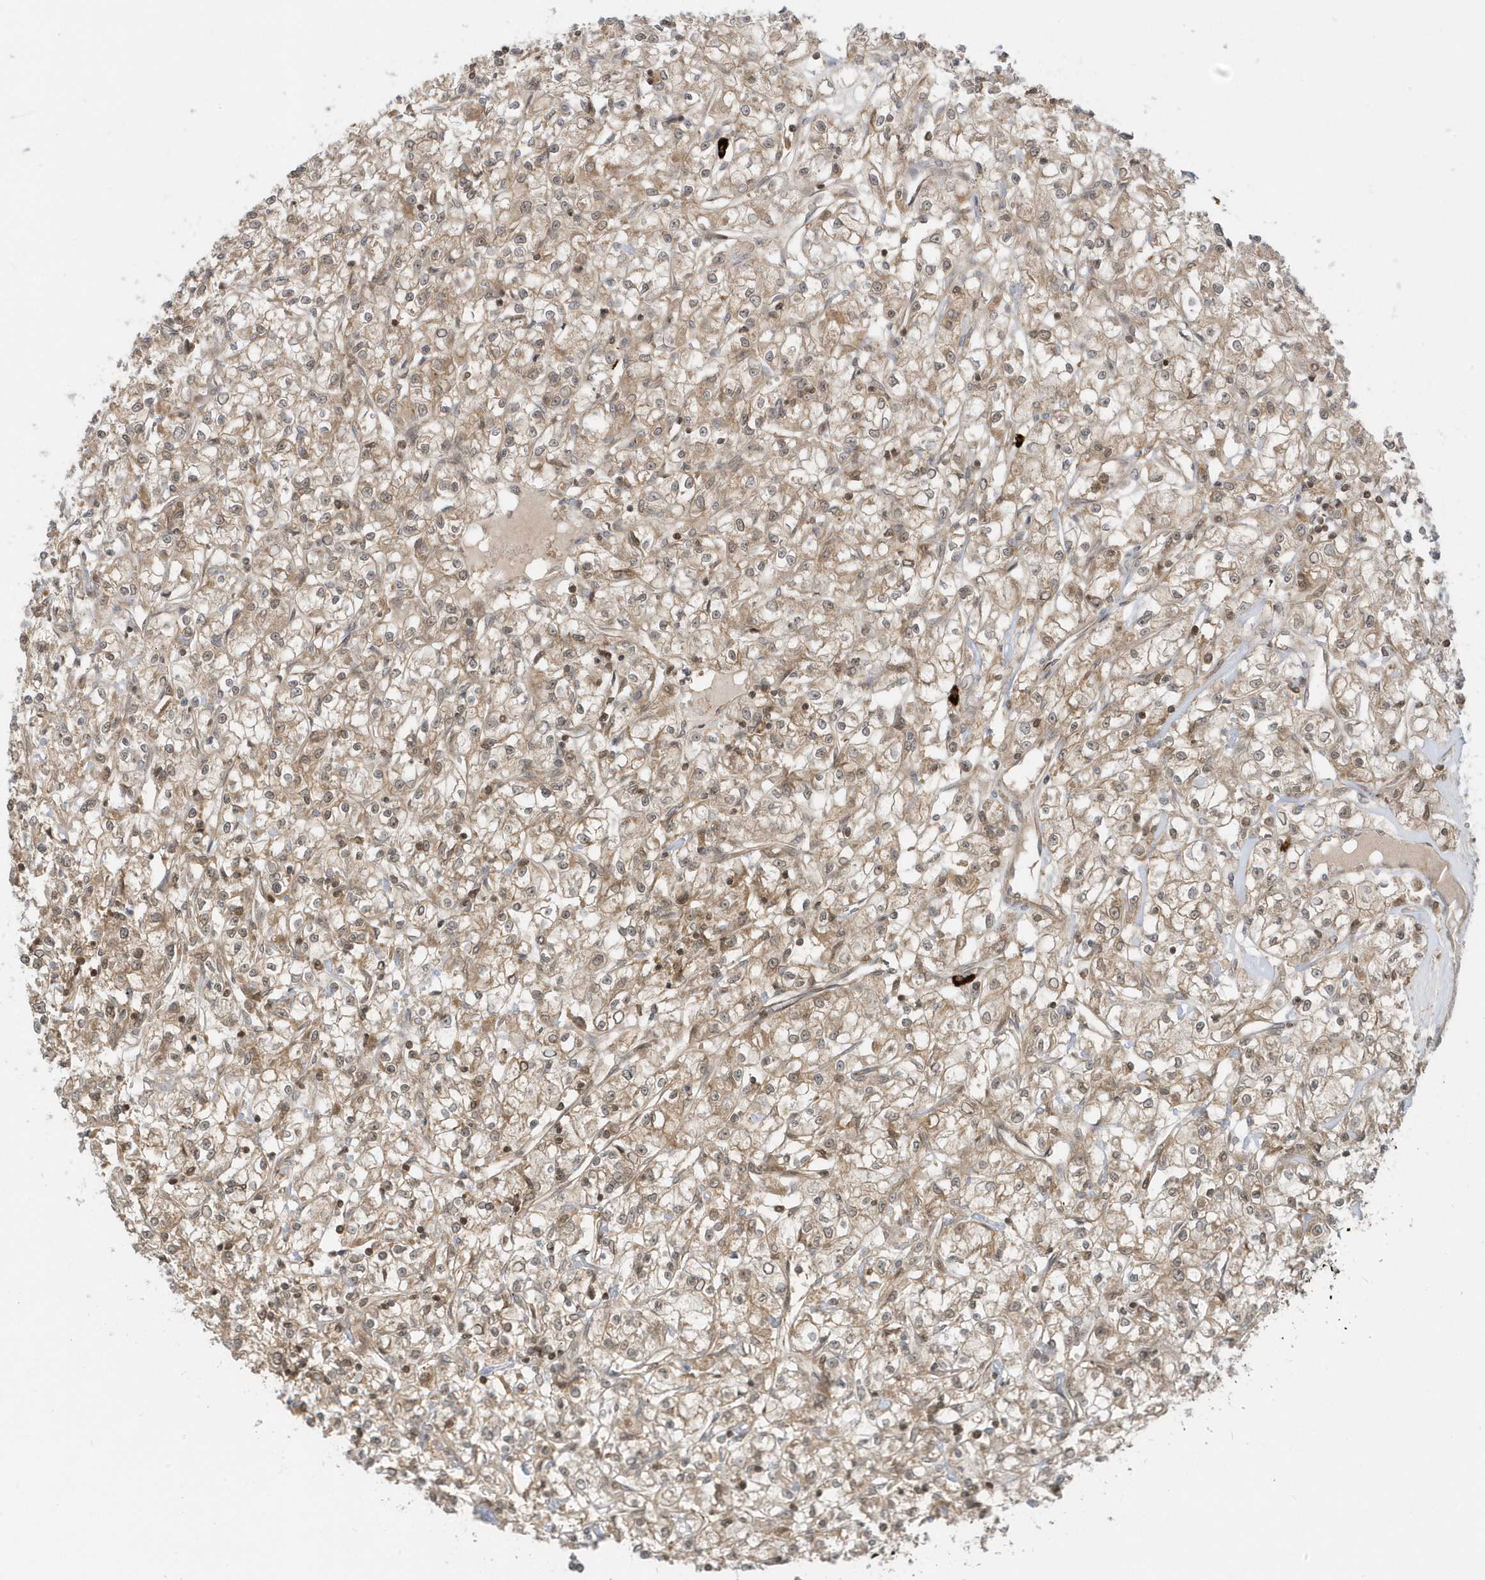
{"staining": {"intensity": "weak", "quantity": "25%-75%", "location": "cytoplasmic/membranous,nuclear"}, "tissue": "renal cancer", "cell_type": "Tumor cells", "image_type": "cancer", "snomed": [{"axis": "morphology", "description": "Adenocarcinoma, NOS"}, {"axis": "topography", "description": "Kidney"}], "caption": "Protein staining shows weak cytoplasmic/membranous and nuclear positivity in approximately 25%-75% of tumor cells in renal cancer (adenocarcinoma).", "gene": "PPP1R7", "patient": {"sex": "female", "age": 59}}